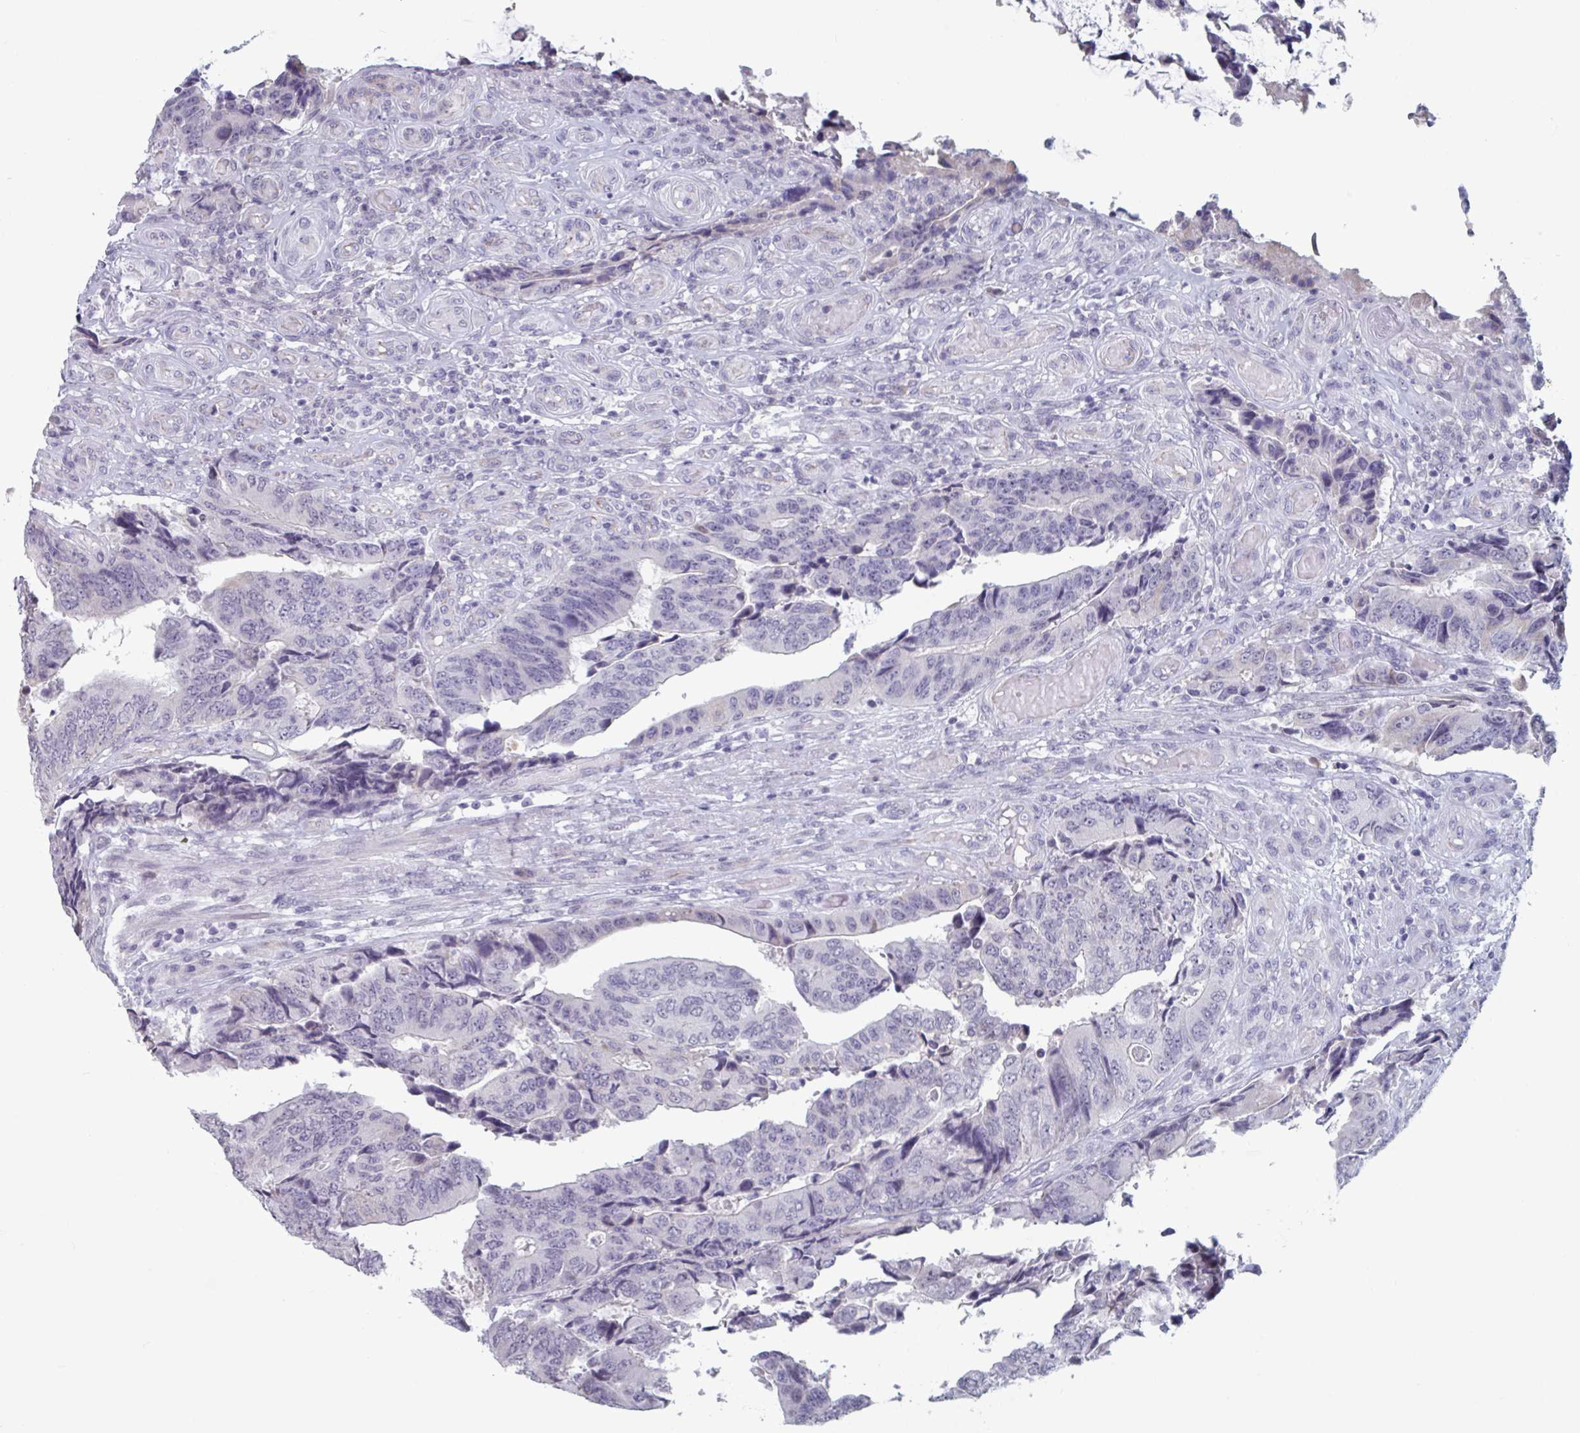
{"staining": {"intensity": "negative", "quantity": "none", "location": "none"}, "tissue": "colorectal cancer", "cell_type": "Tumor cells", "image_type": "cancer", "snomed": [{"axis": "morphology", "description": "Adenocarcinoma, NOS"}, {"axis": "topography", "description": "Colon"}], "caption": "DAB (3,3'-diaminobenzidine) immunohistochemical staining of colorectal cancer shows no significant expression in tumor cells. (Brightfield microscopy of DAB immunohistochemistry (IHC) at high magnification).", "gene": "FOXA1", "patient": {"sex": "male", "age": 87}}